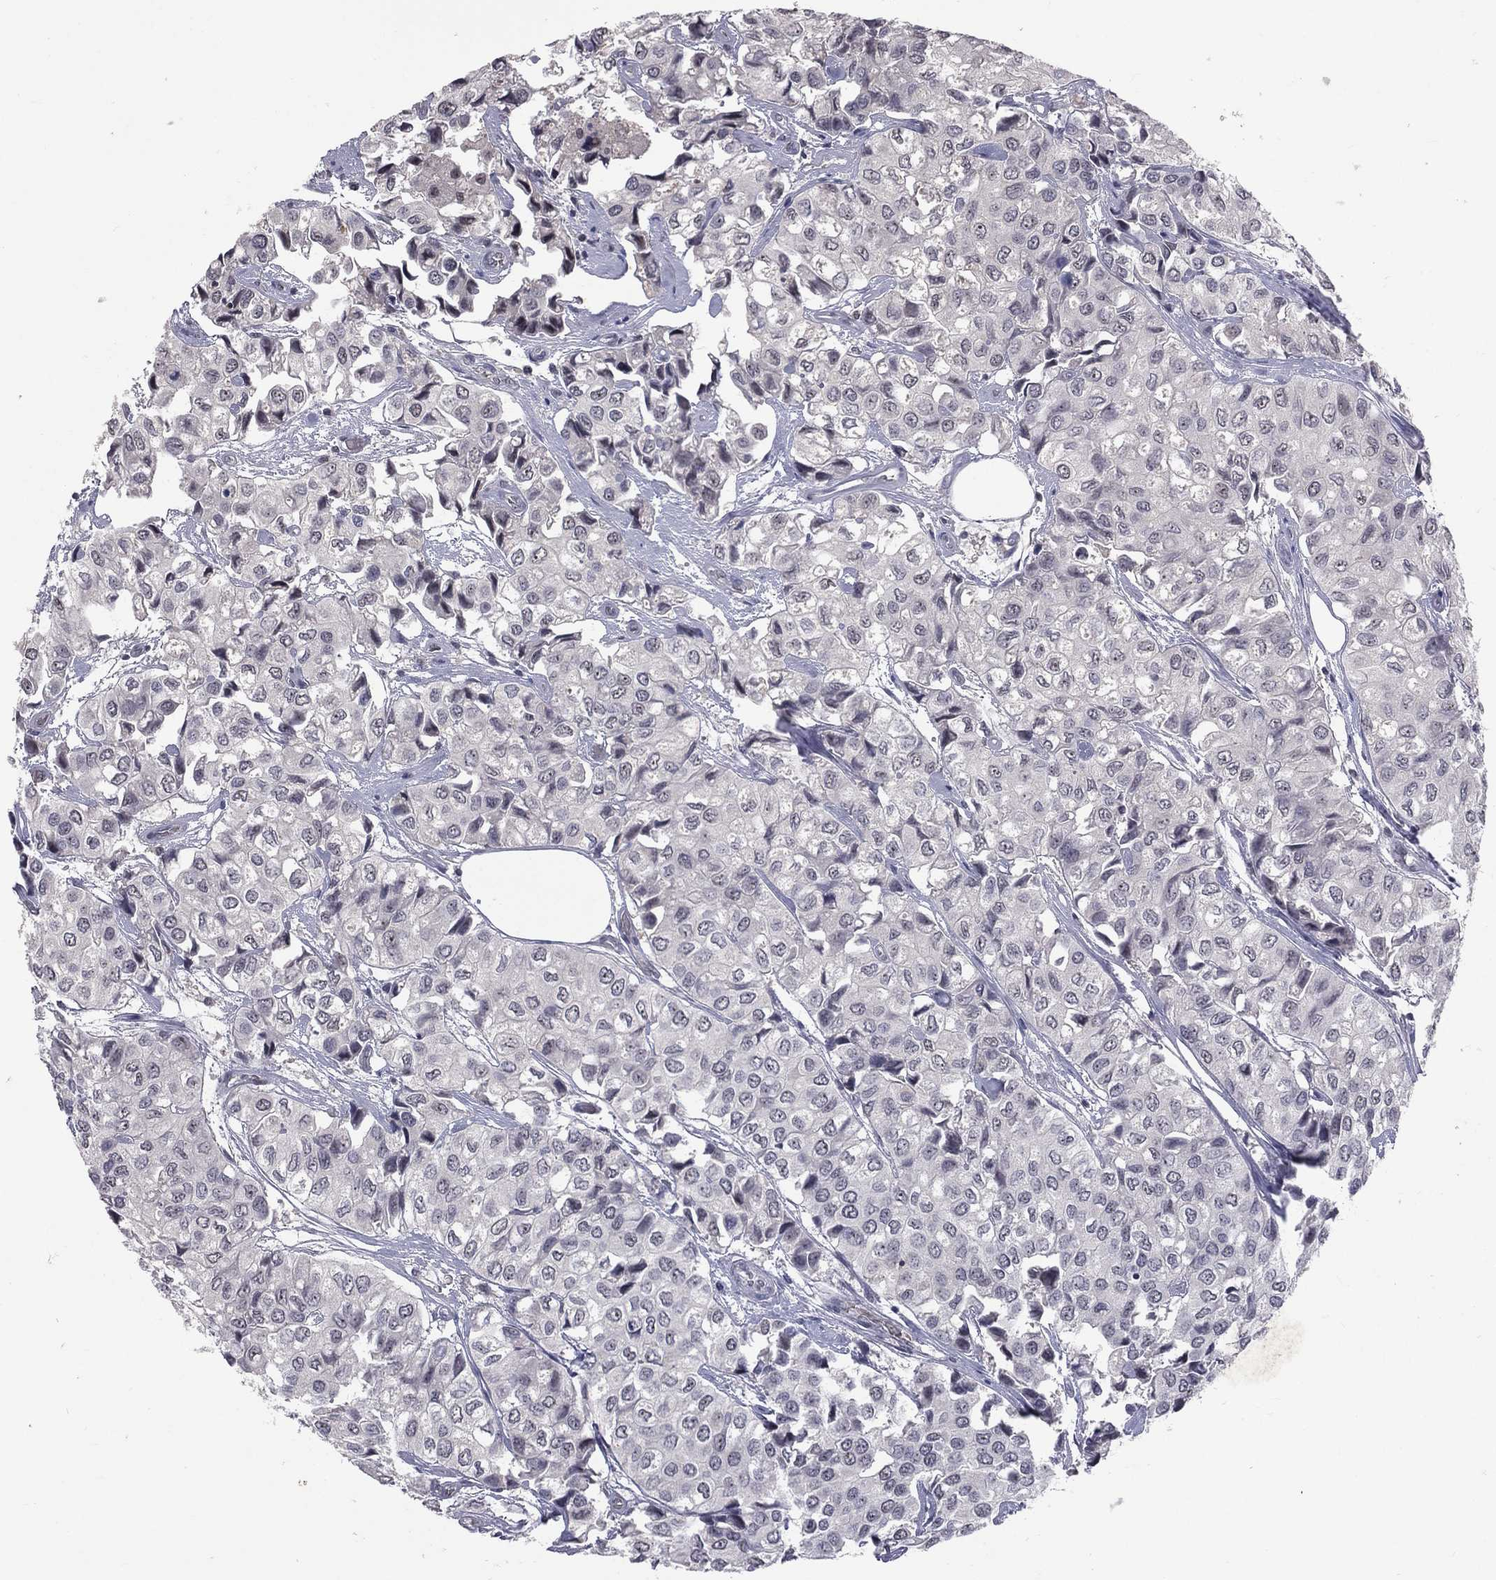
{"staining": {"intensity": "negative", "quantity": "none", "location": "none"}, "tissue": "urothelial cancer", "cell_type": "Tumor cells", "image_type": "cancer", "snomed": [{"axis": "morphology", "description": "Urothelial carcinoma, High grade"}, {"axis": "topography", "description": "Urinary bladder"}], "caption": "This is a histopathology image of immunohistochemistry (IHC) staining of urothelial cancer, which shows no expression in tumor cells.", "gene": "DSG4", "patient": {"sex": "male", "age": 73}}